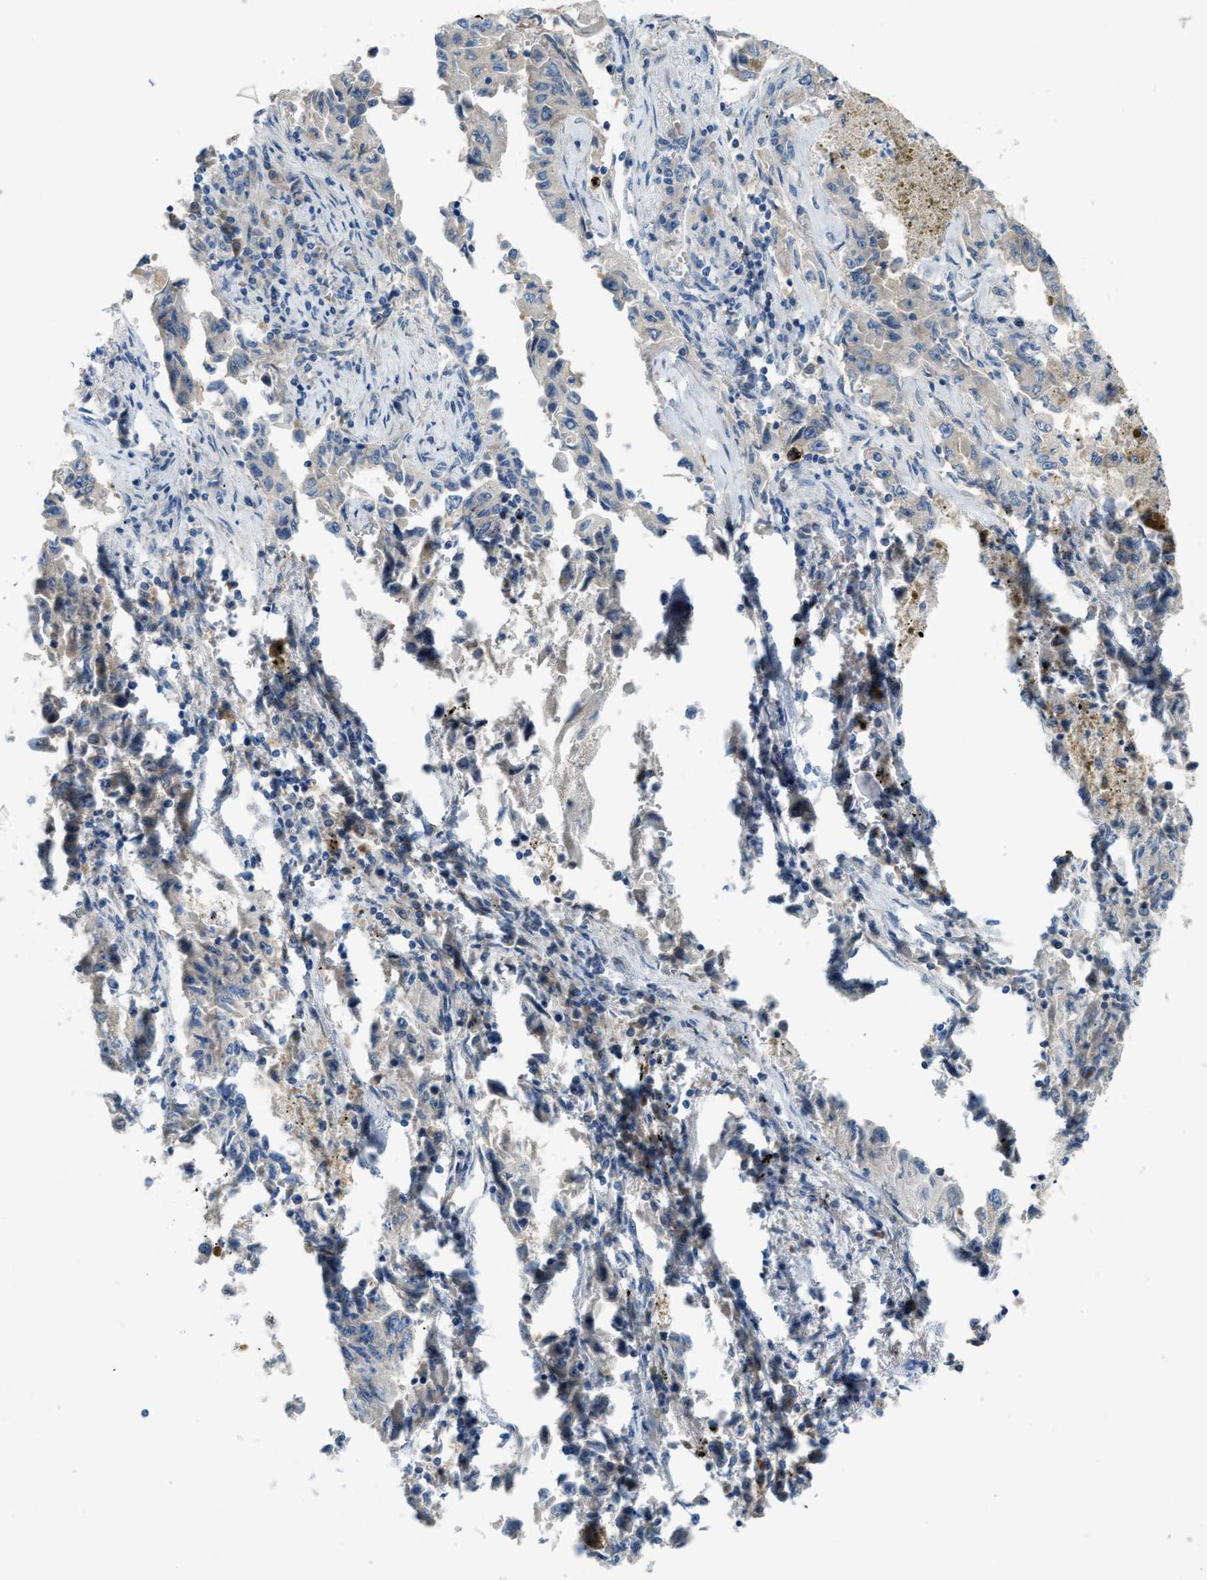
{"staining": {"intensity": "negative", "quantity": "none", "location": "none"}, "tissue": "lung cancer", "cell_type": "Tumor cells", "image_type": "cancer", "snomed": [{"axis": "morphology", "description": "Adenocarcinoma, NOS"}, {"axis": "topography", "description": "Lung"}], "caption": "Human adenocarcinoma (lung) stained for a protein using IHC demonstrates no staining in tumor cells.", "gene": "KLHDC10", "patient": {"sex": "female", "age": 51}}